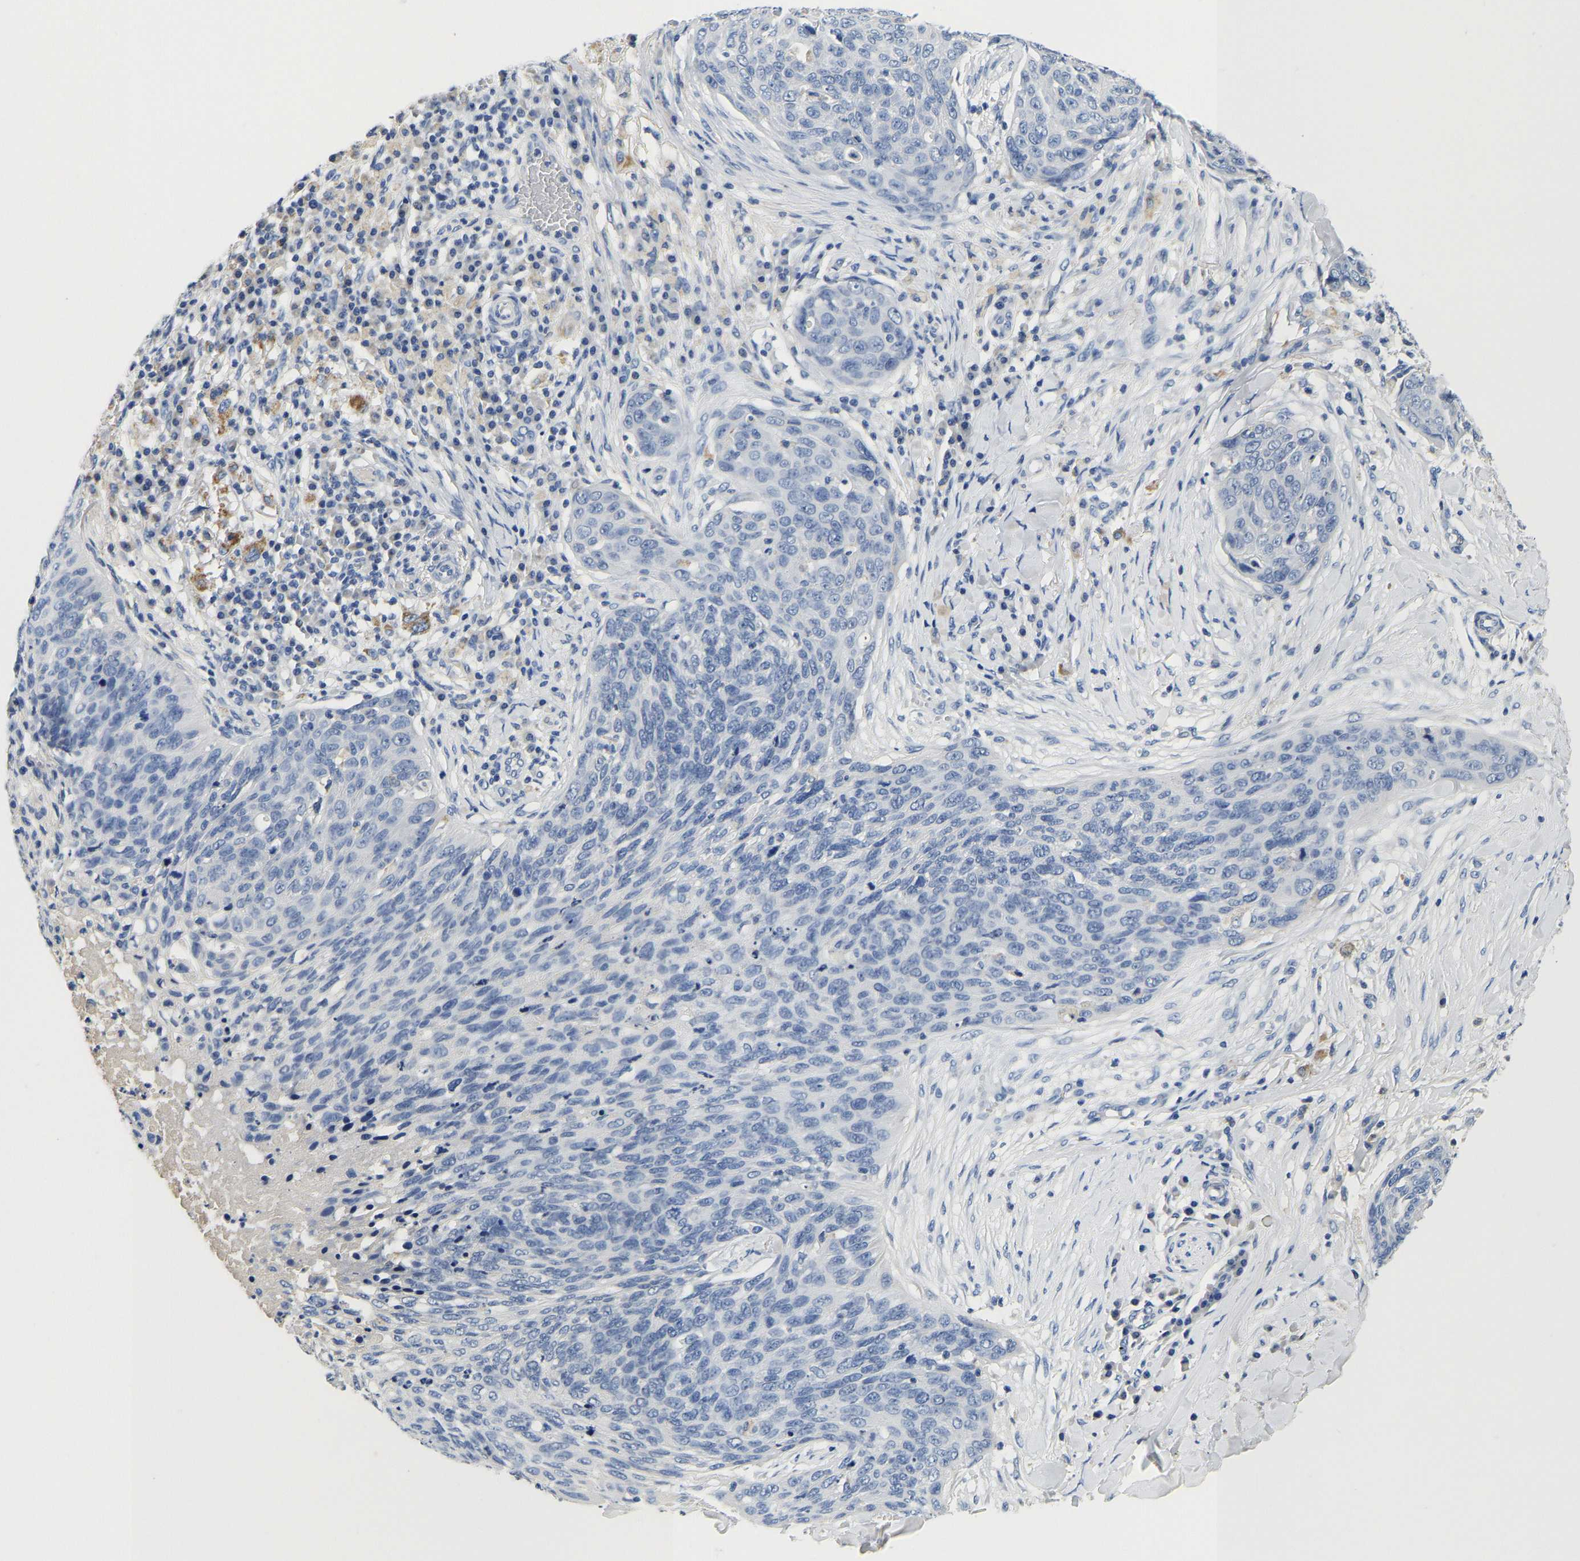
{"staining": {"intensity": "negative", "quantity": "none", "location": "none"}, "tissue": "skin cancer", "cell_type": "Tumor cells", "image_type": "cancer", "snomed": [{"axis": "morphology", "description": "Squamous cell carcinoma in situ, NOS"}, {"axis": "morphology", "description": "Squamous cell carcinoma, NOS"}, {"axis": "topography", "description": "Skin"}], "caption": "Tumor cells are negative for protein expression in human squamous cell carcinoma in situ (skin).", "gene": "PCK2", "patient": {"sex": "male", "age": 93}}